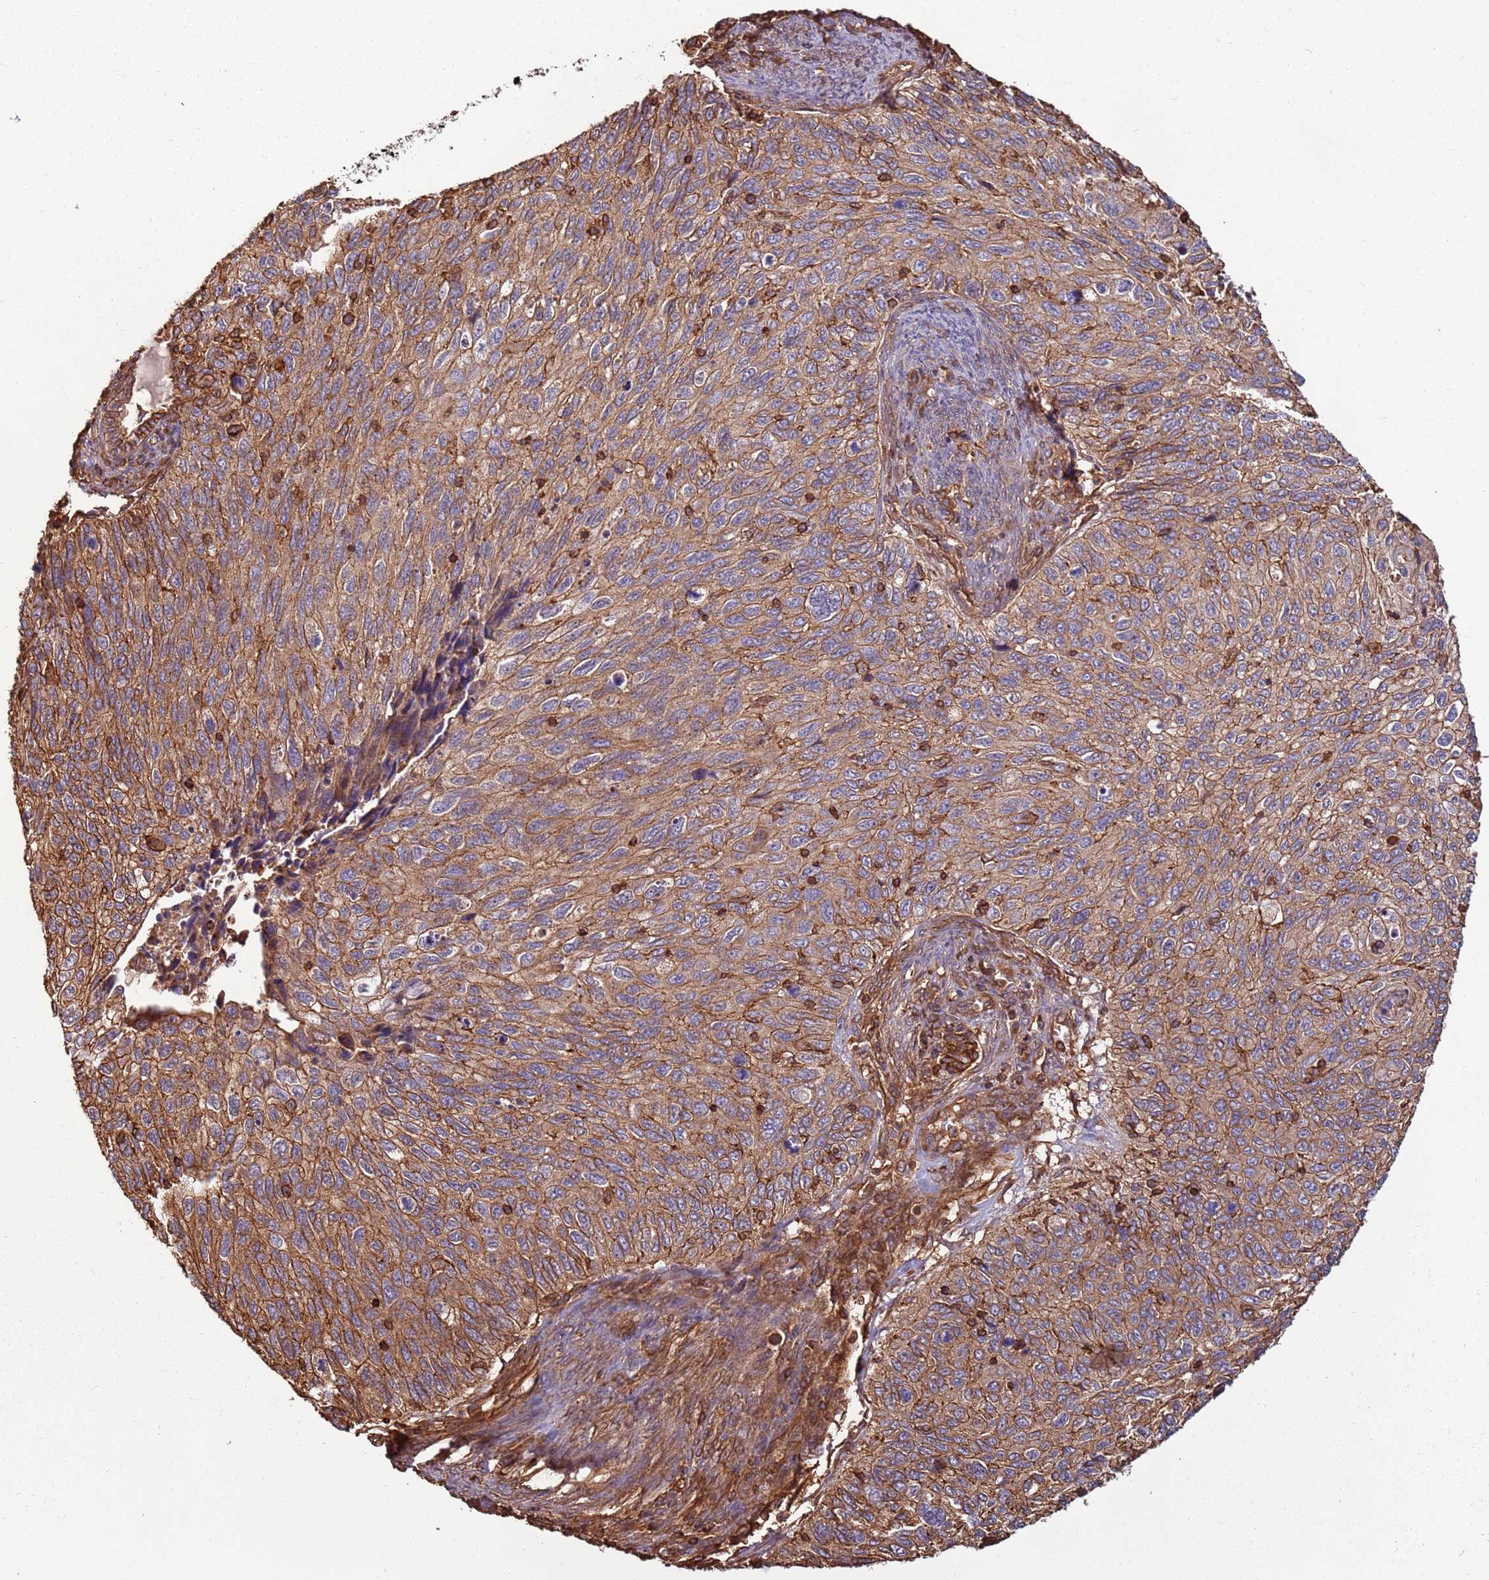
{"staining": {"intensity": "moderate", "quantity": ">75%", "location": "cytoplasmic/membranous"}, "tissue": "cervical cancer", "cell_type": "Tumor cells", "image_type": "cancer", "snomed": [{"axis": "morphology", "description": "Squamous cell carcinoma, NOS"}, {"axis": "topography", "description": "Cervix"}], "caption": "Human cervical squamous cell carcinoma stained with a protein marker shows moderate staining in tumor cells.", "gene": "ACVR2A", "patient": {"sex": "female", "age": 70}}